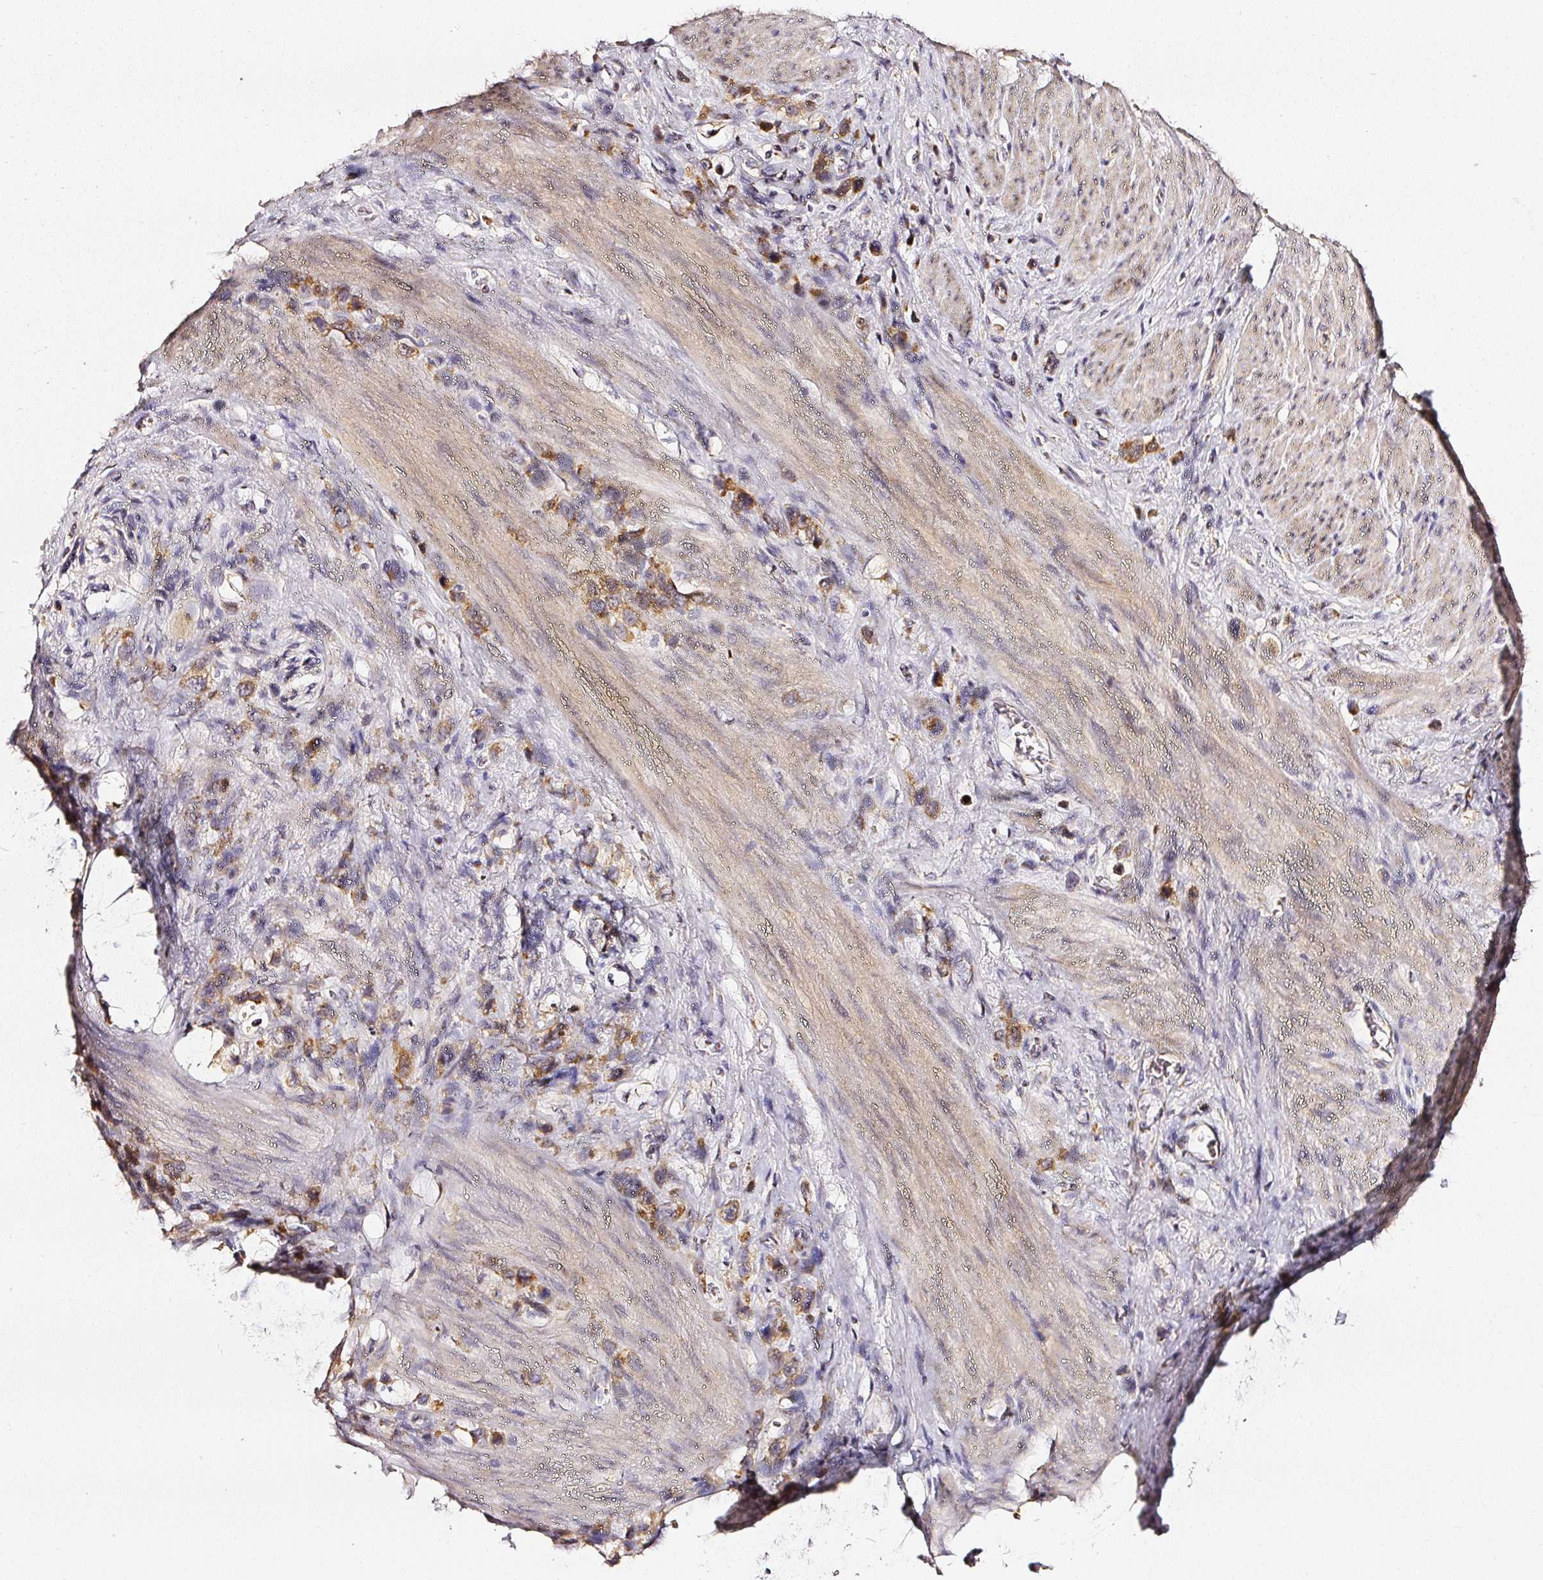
{"staining": {"intensity": "moderate", "quantity": ">75%", "location": "cytoplasmic/membranous"}, "tissue": "stomach cancer", "cell_type": "Tumor cells", "image_type": "cancer", "snomed": [{"axis": "morphology", "description": "Adenocarcinoma, NOS"}, {"axis": "topography", "description": "Stomach"}], "caption": "Stomach adenocarcinoma was stained to show a protein in brown. There is medium levels of moderate cytoplasmic/membranous staining in approximately >75% of tumor cells. The protein is shown in brown color, while the nuclei are stained blue.", "gene": "NTRK1", "patient": {"sex": "female", "age": 65}}